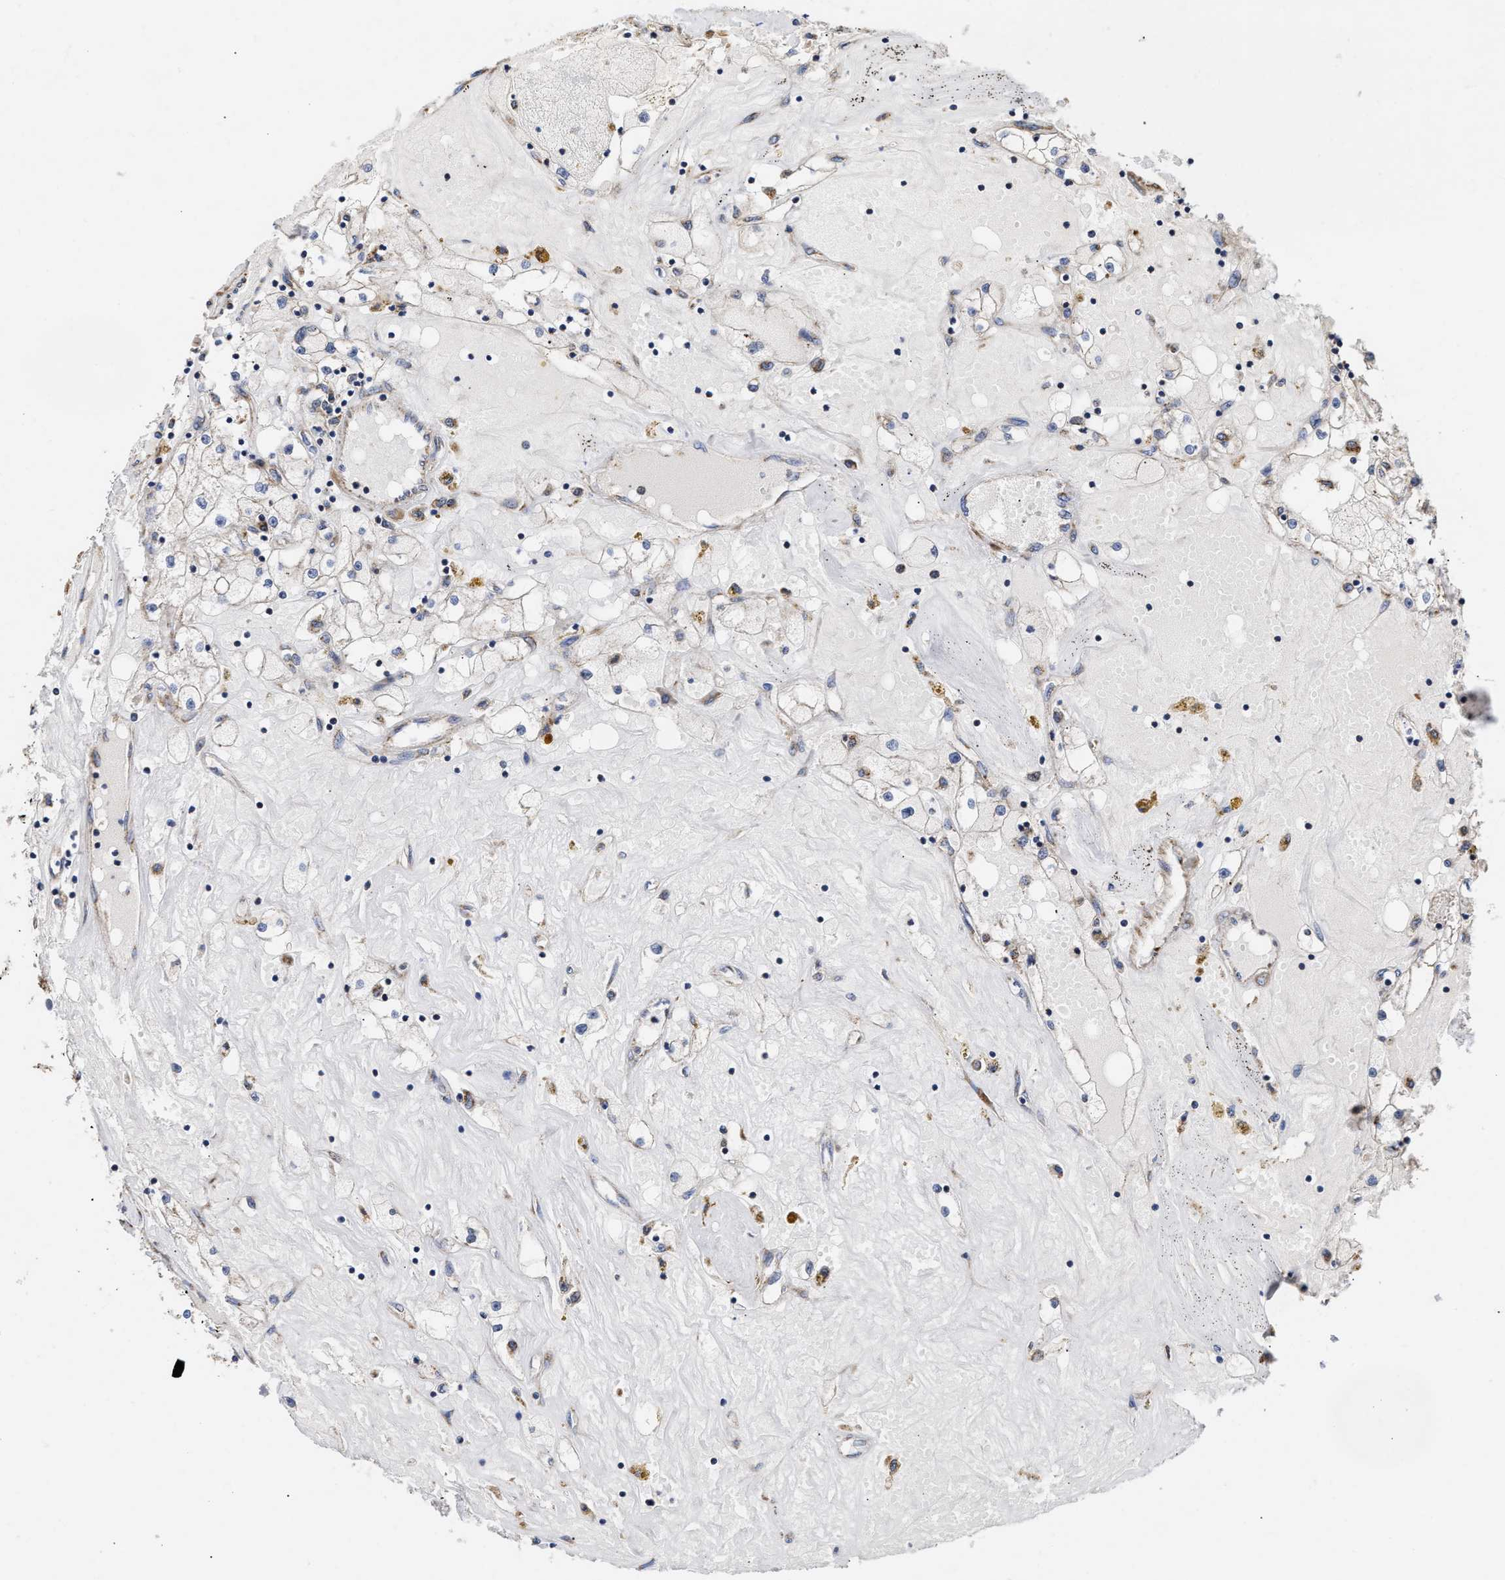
{"staining": {"intensity": "negative", "quantity": "none", "location": "none"}, "tissue": "renal cancer", "cell_type": "Tumor cells", "image_type": "cancer", "snomed": [{"axis": "morphology", "description": "Adenocarcinoma, NOS"}, {"axis": "topography", "description": "Kidney"}], "caption": "Adenocarcinoma (renal) was stained to show a protein in brown. There is no significant expression in tumor cells.", "gene": "MALSU1", "patient": {"sex": "male", "age": 56}}